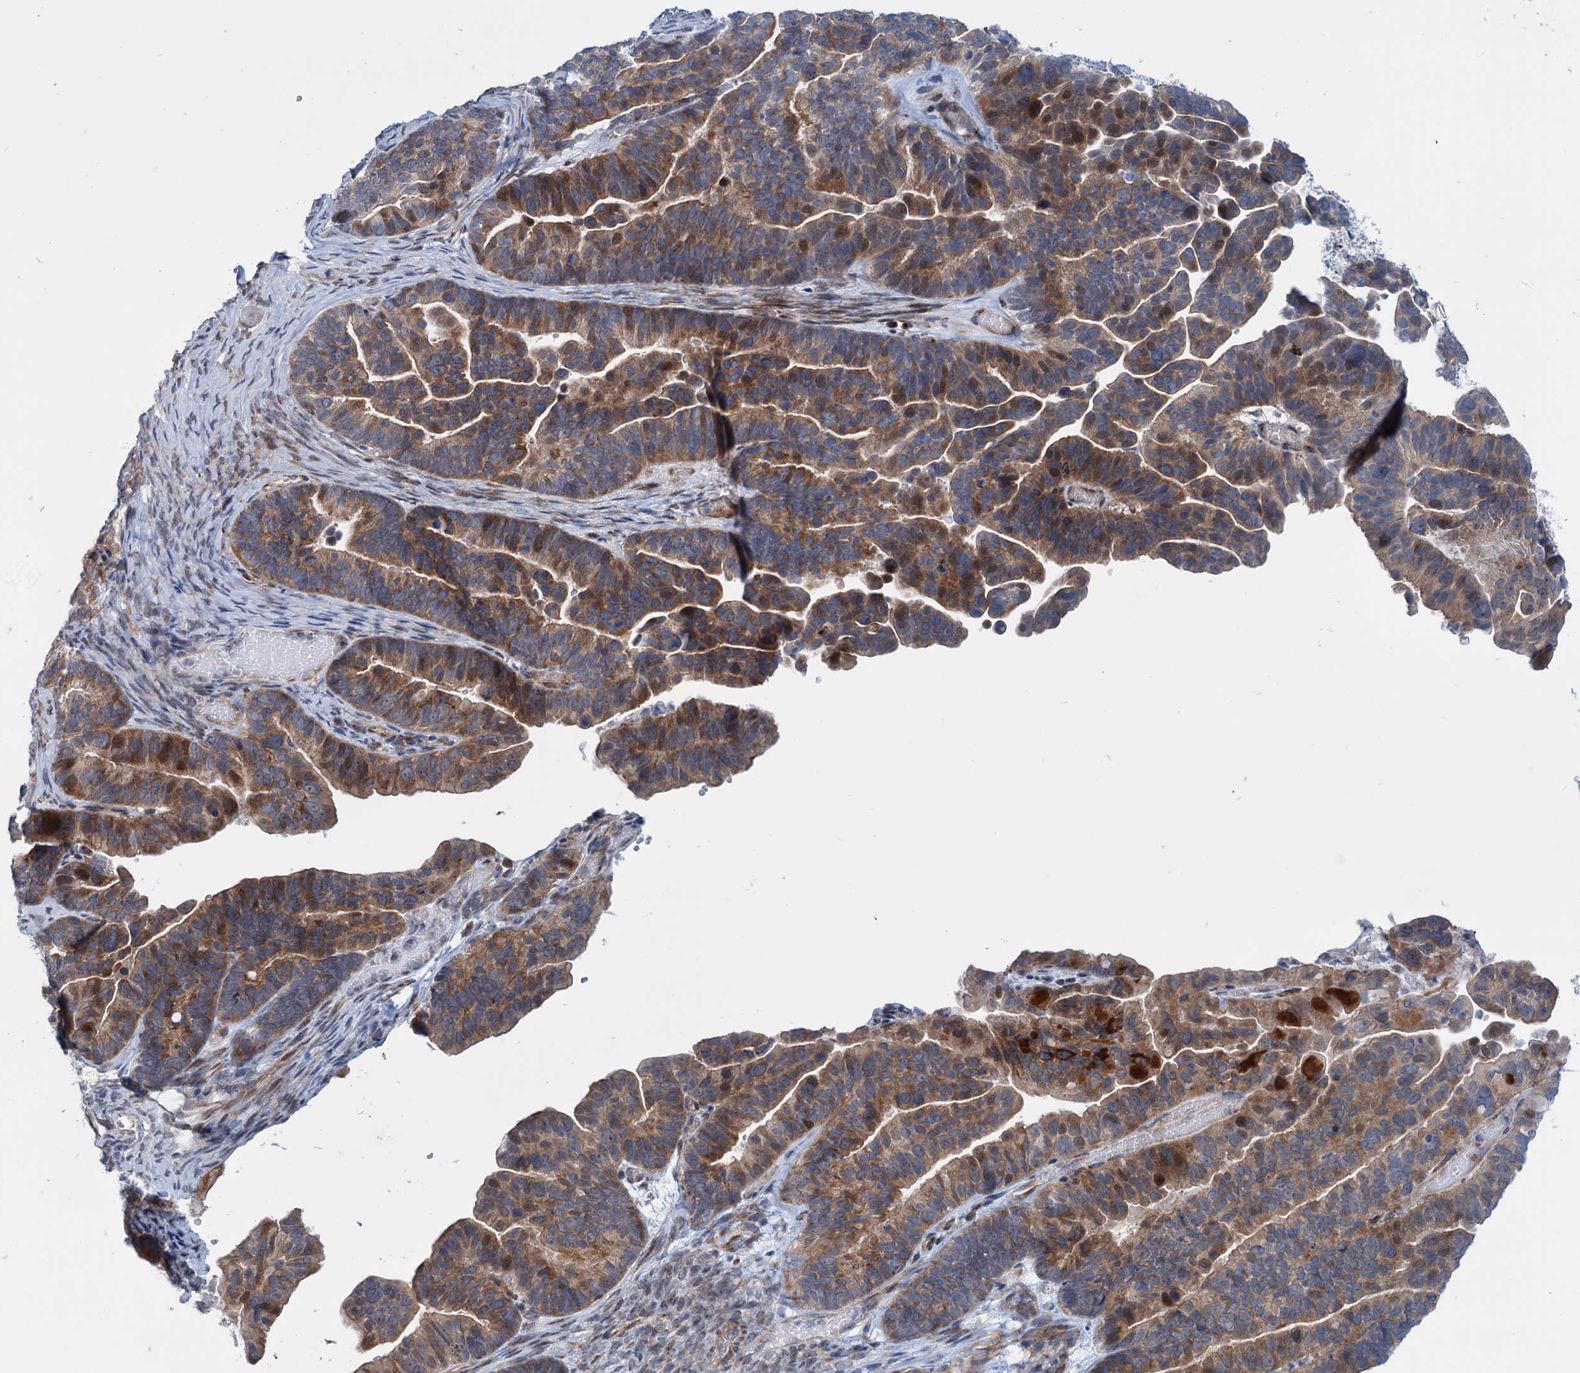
{"staining": {"intensity": "moderate", "quantity": ">75%", "location": "cytoplasmic/membranous"}, "tissue": "ovarian cancer", "cell_type": "Tumor cells", "image_type": "cancer", "snomed": [{"axis": "morphology", "description": "Cystadenocarcinoma, serous, NOS"}, {"axis": "topography", "description": "Ovary"}], "caption": "A brown stain shows moderate cytoplasmic/membranous staining of a protein in ovarian serous cystadenocarcinoma tumor cells.", "gene": "ELP4", "patient": {"sex": "female", "age": 56}}